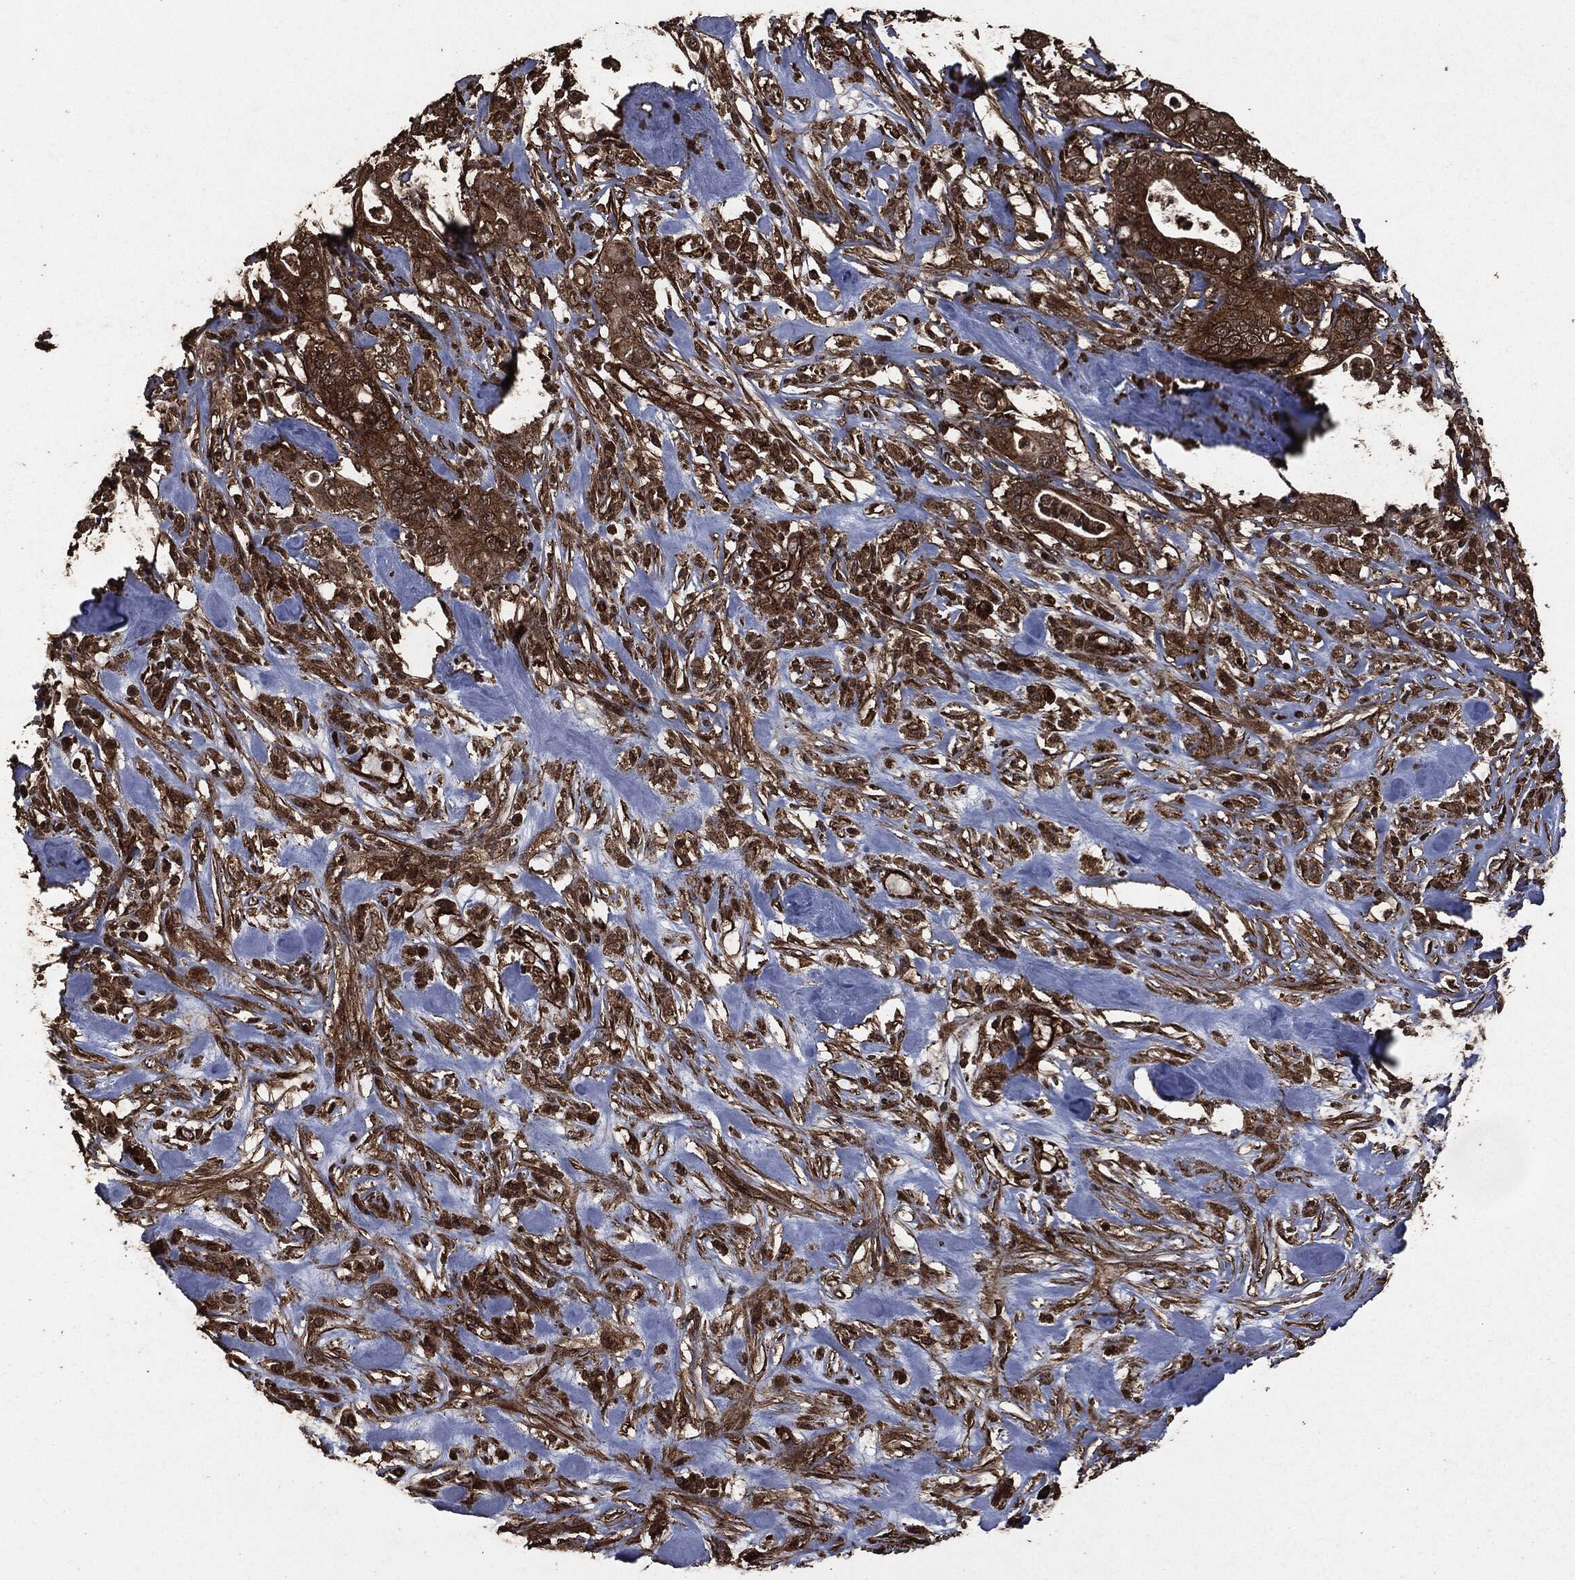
{"staining": {"intensity": "strong", "quantity": ">75%", "location": "cytoplasmic/membranous"}, "tissue": "pancreatic cancer", "cell_type": "Tumor cells", "image_type": "cancer", "snomed": [{"axis": "morphology", "description": "Adenocarcinoma, NOS"}, {"axis": "topography", "description": "Pancreas"}], "caption": "Pancreatic cancer was stained to show a protein in brown. There is high levels of strong cytoplasmic/membranous staining in approximately >75% of tumor cells.", "gene": "HRAS", "patient": {"sex": "male", "age": 71}}